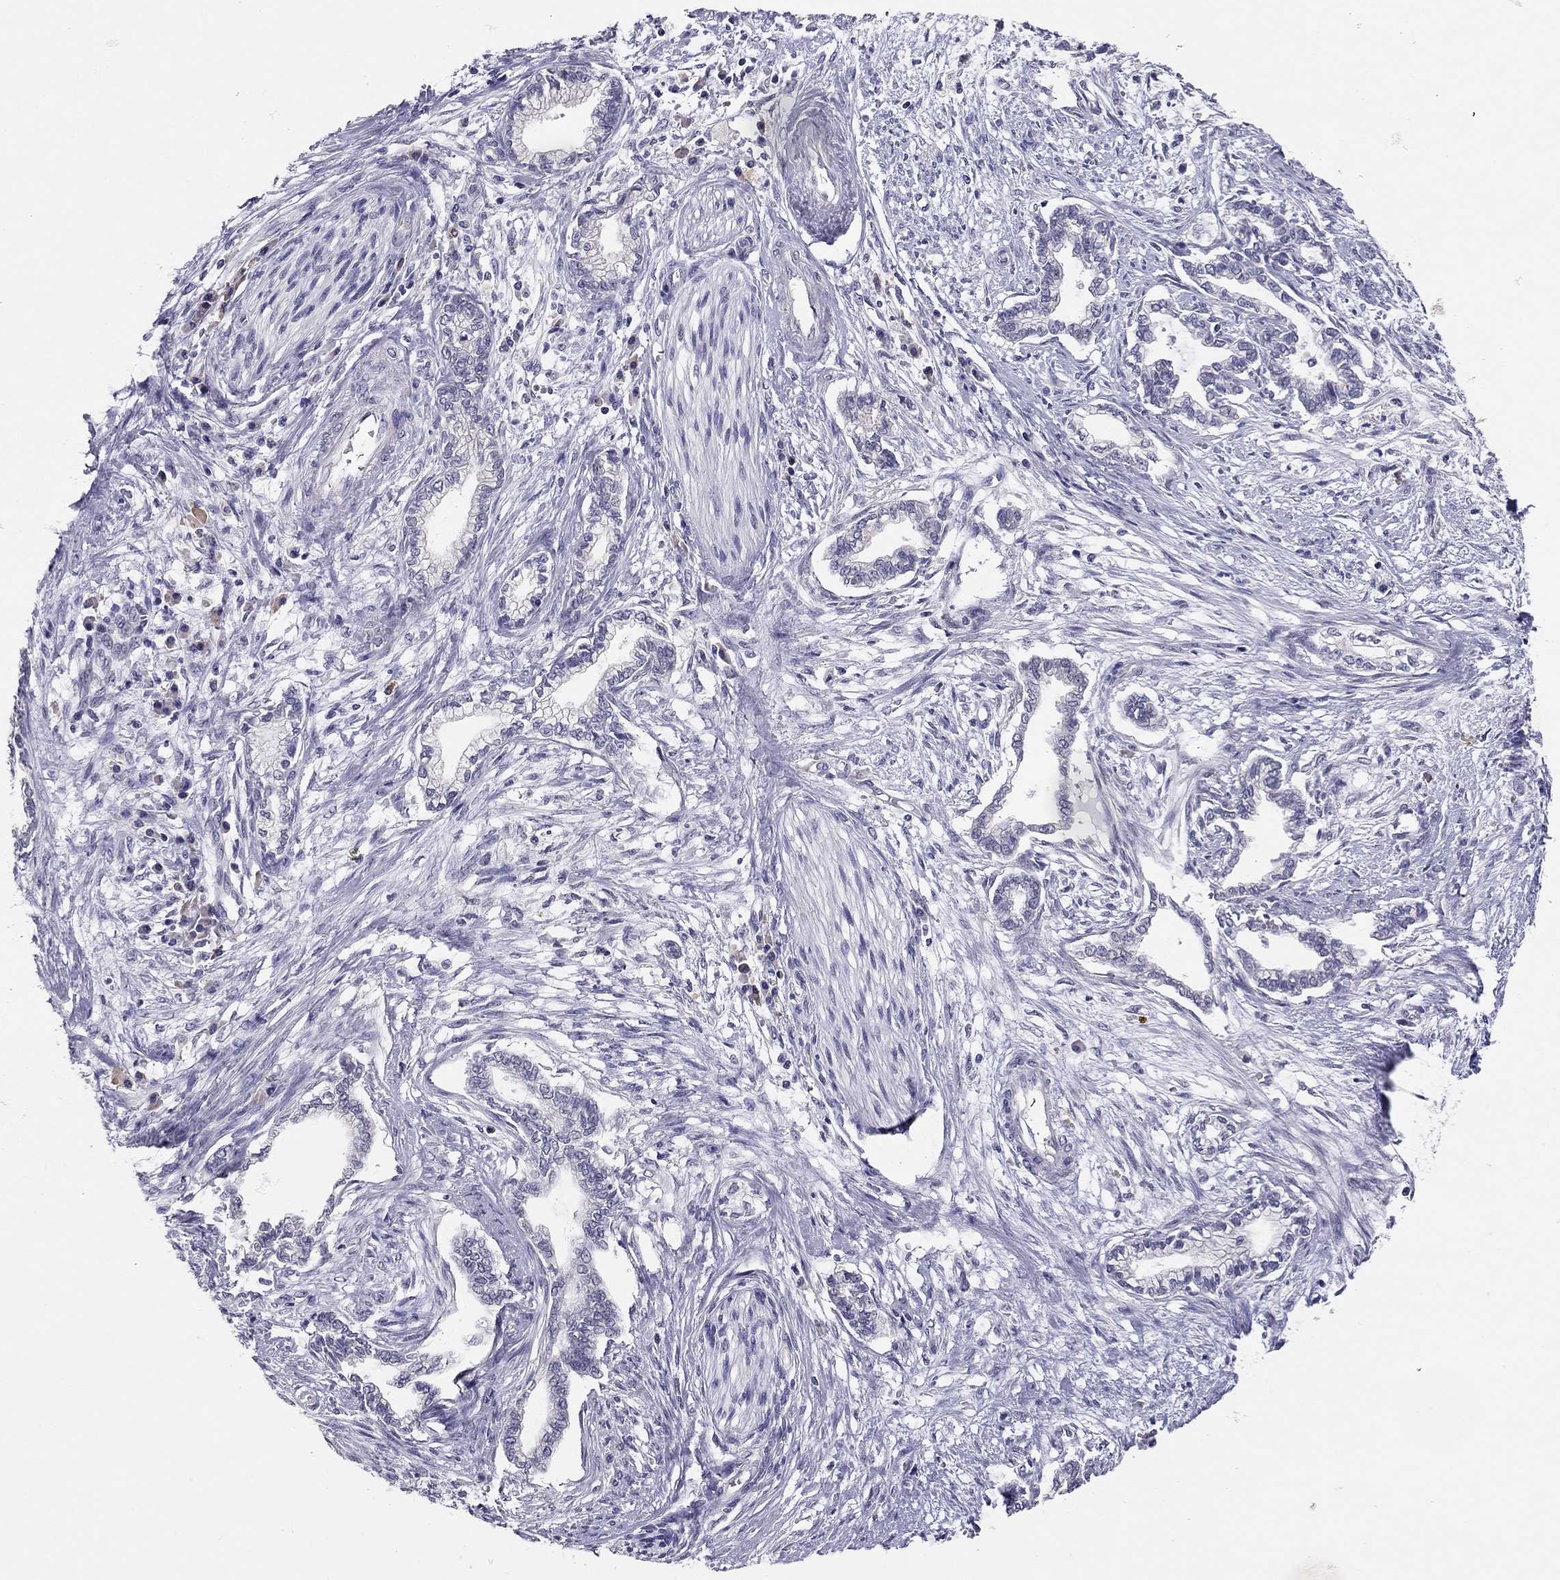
{"staining": {"intensity": "negative", "quantity": "none", "location": "none"}, "tissue": "cervical cancer", "cell_type": "Tumor cells", "image_type": "cancer", "snomed": [{"axis": "morphology", "description": "Adenocarcinoma, NOS"}, {"axis": "topography", "description": "Cervix"}], "caption": "DAB immunohistochemical staining of cervical cancer reveals no significant positivity in tumor cells. (DAB (3,3'-diaminobenzidine) IHC, high magnification).", "gene": "SCARB1", "patient": {"sex": "female", "age": 62}}